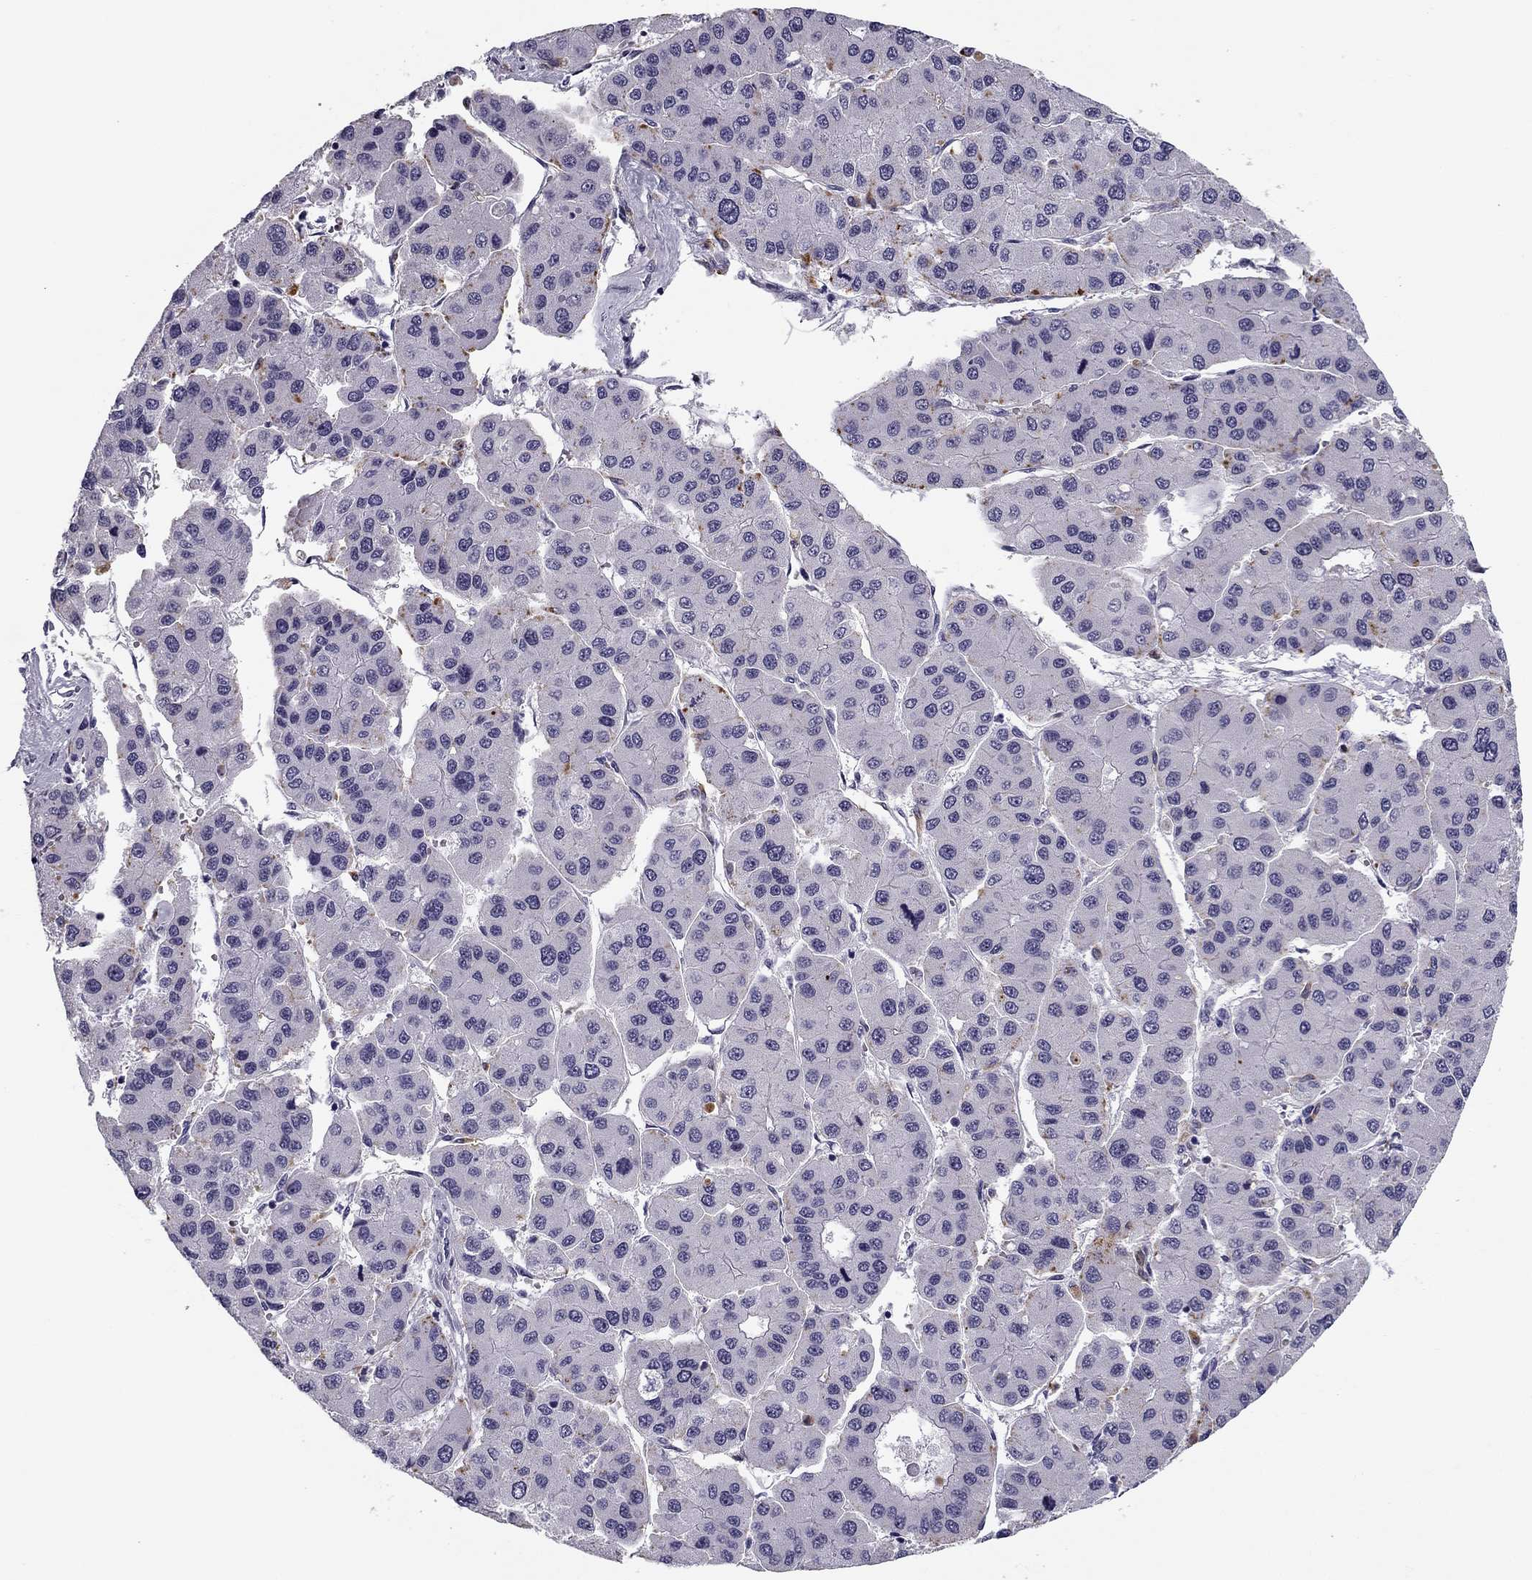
{"staining": {"intensity": "negative", "quantity": "none", "location": "none"}, "tissue": "liver cancer", "cell_type": "Tumor cells", "image_type": "cancer", "snomed": [{"axis": "morphology", "description": "Carcinoma, Hepatocellular, NOS"}, {"axis": "topography", "description": "Liver"}], "caption": "This is a histopathology image of immunohistochemistry (IHC) staining of hepatocellular carcinoma (liver), which shows no expression in tumor cells.", "gene": "MC5R", "patient": {"sex": "male", "age": 73}}